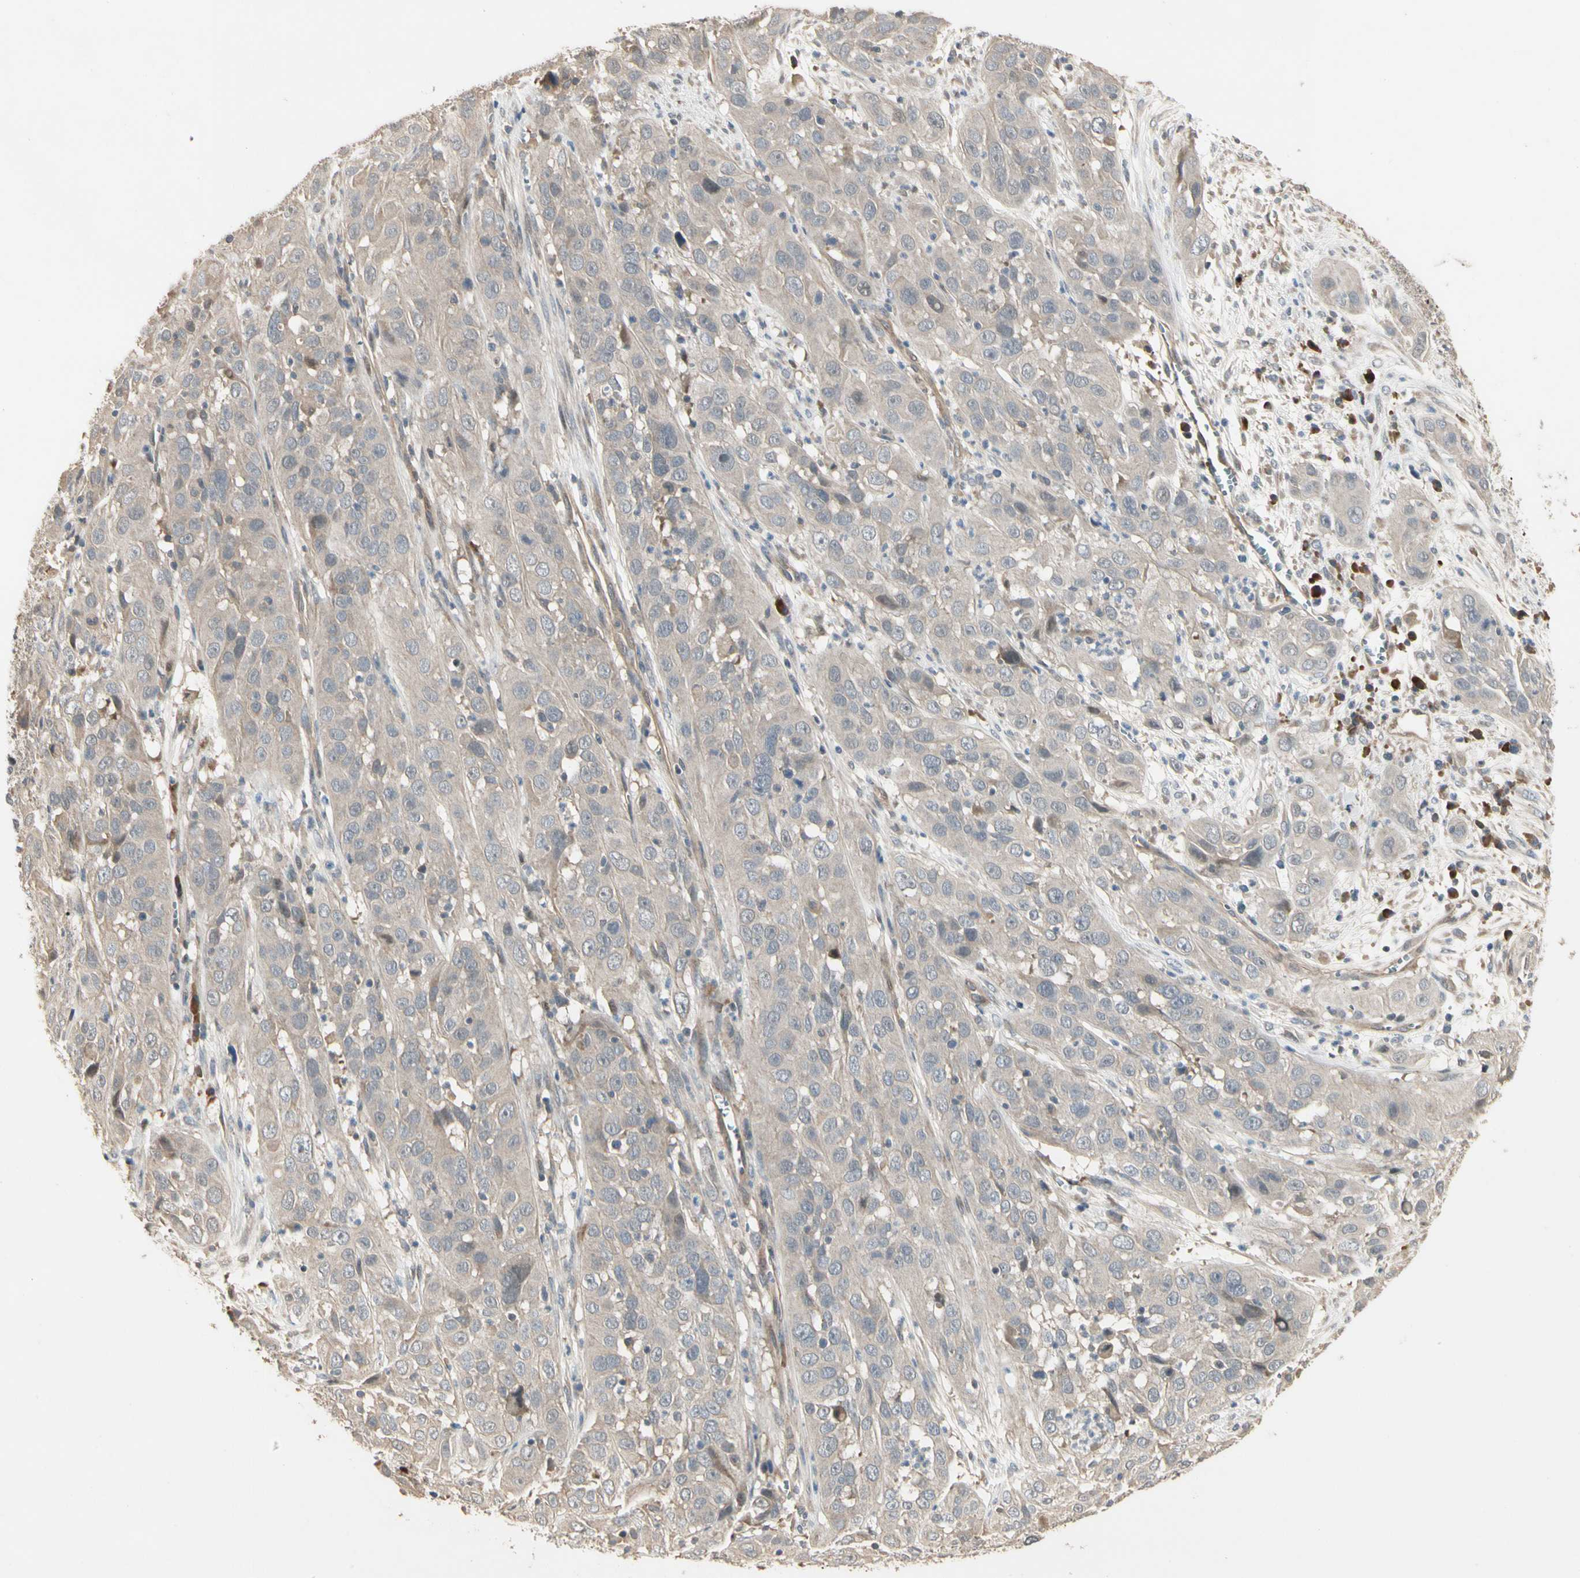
{"staining": {"intensity": "weak", "quantity": "25%-75%", "location": "cytoplasmic/membranous"}, "tissue": "cervical cancer", "cell_type": "Tumor cells", "image_type": "cancer", "snomed": [{"axis": "morphology", "description": "Squamous cell carcinoma, NOS"}, {"axis": "topography", "description": "Cervix"}], "caption": "The photomicrograph shows staining of squamous cell carcinoma (cervical), revealing weak cytoplasmic/membranous protein expression (brown color) within tumor cells. (Stains: DAB (3,3'-diaminobenzidine) in brown, nuclei in blue, Microscopy: brightfield microscopy at high magnification).", "gene": "ATG4C", "patient": {"sex": "female", "age": 32}}